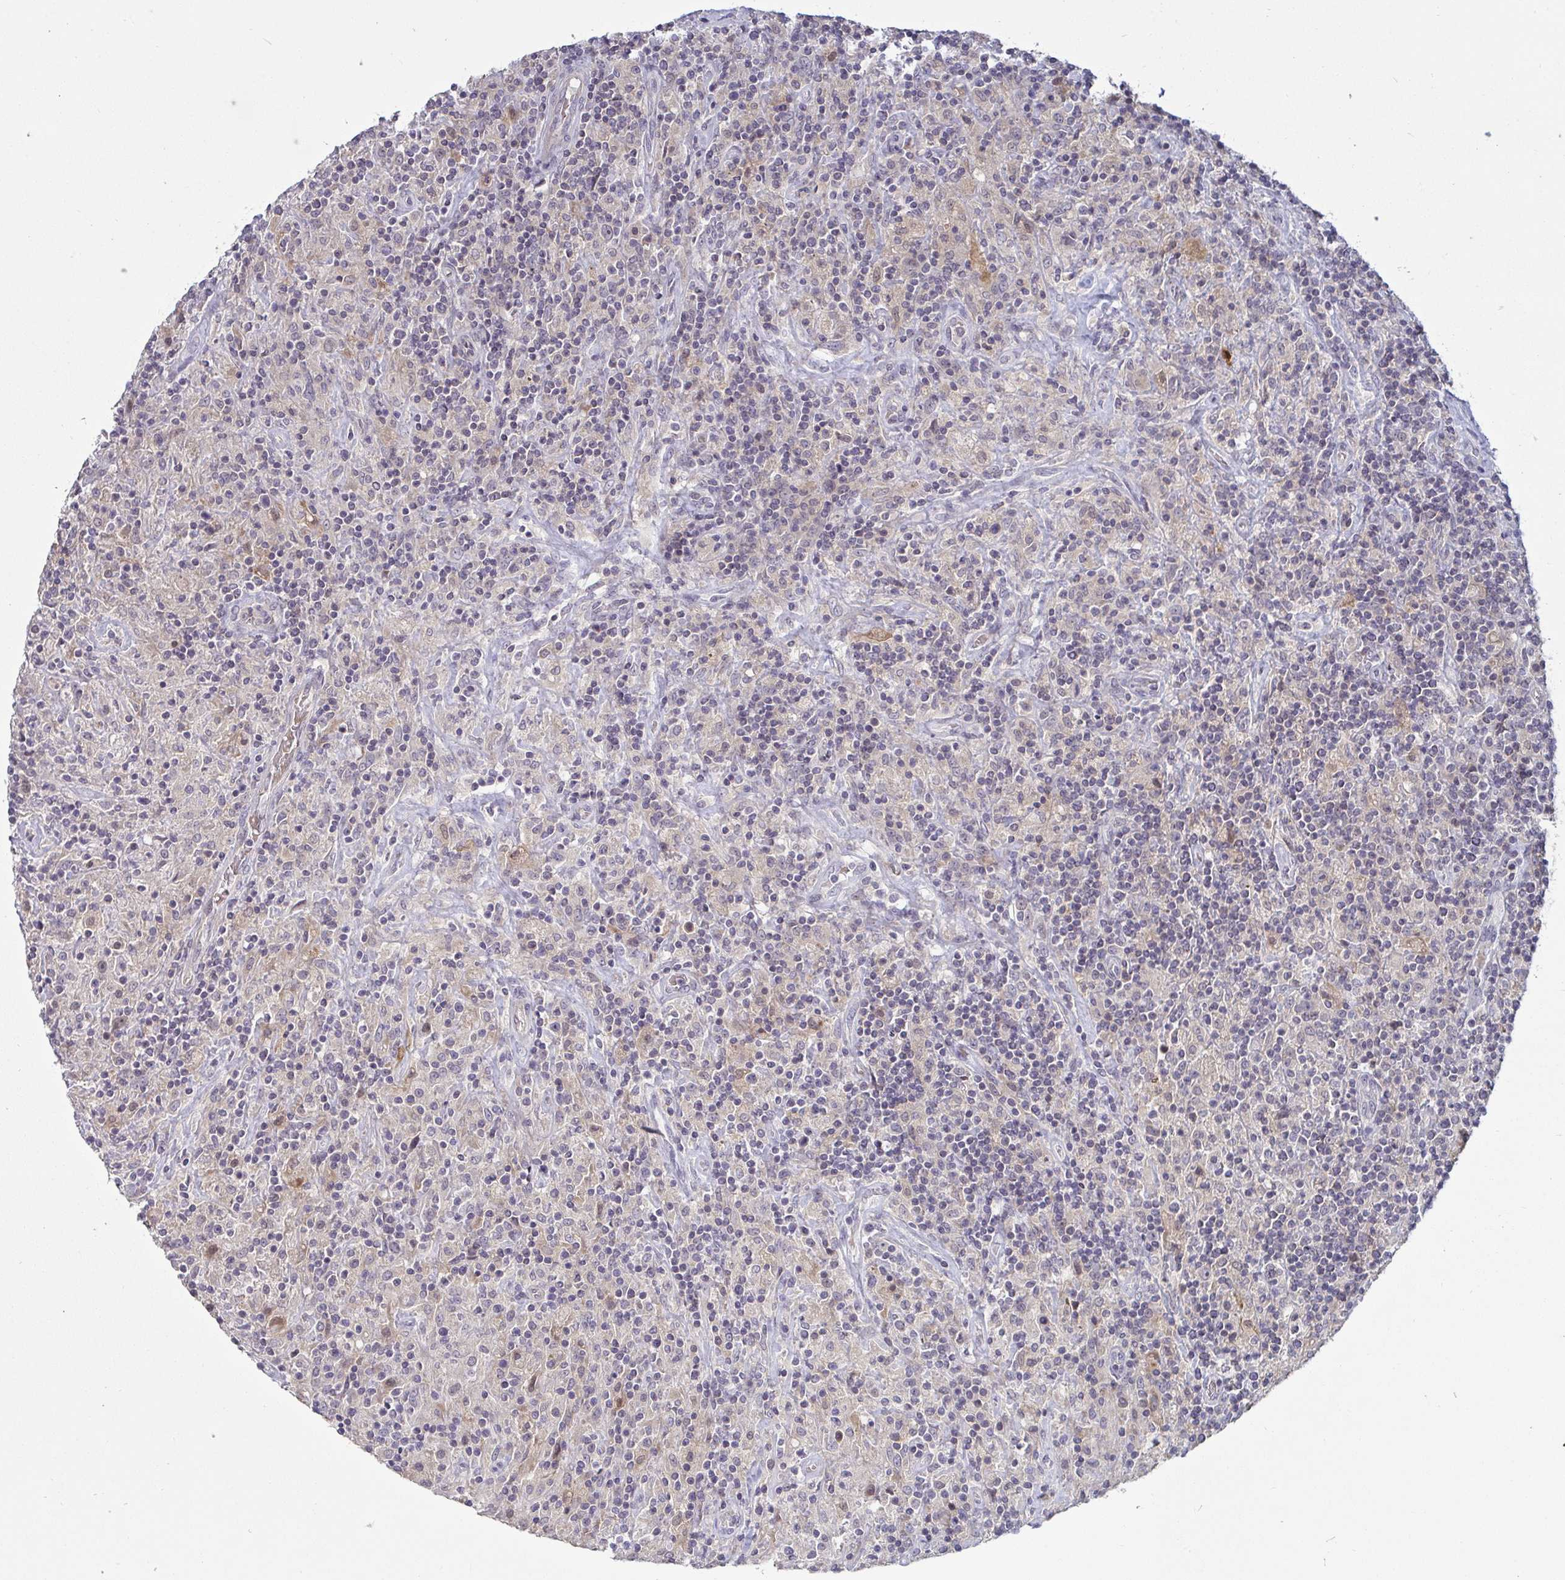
{"staining": {"intensity": "negative", "quantity": "none", "location": "none"}, "tissue": "lymphoma", "cell_type": "Tumor cells", "image_type": "cancer", "snomed": [{"axis": "morphology", "description": "Hodgkin's disease, NOS"}, {"axis": "topography", "description": "Lymph node"}], "caption": "A micrograph of human lymphoma is negative for staining in tumor cells.", "gene": "GSTM1", "patient": {"sex": "male", "age": 70}}